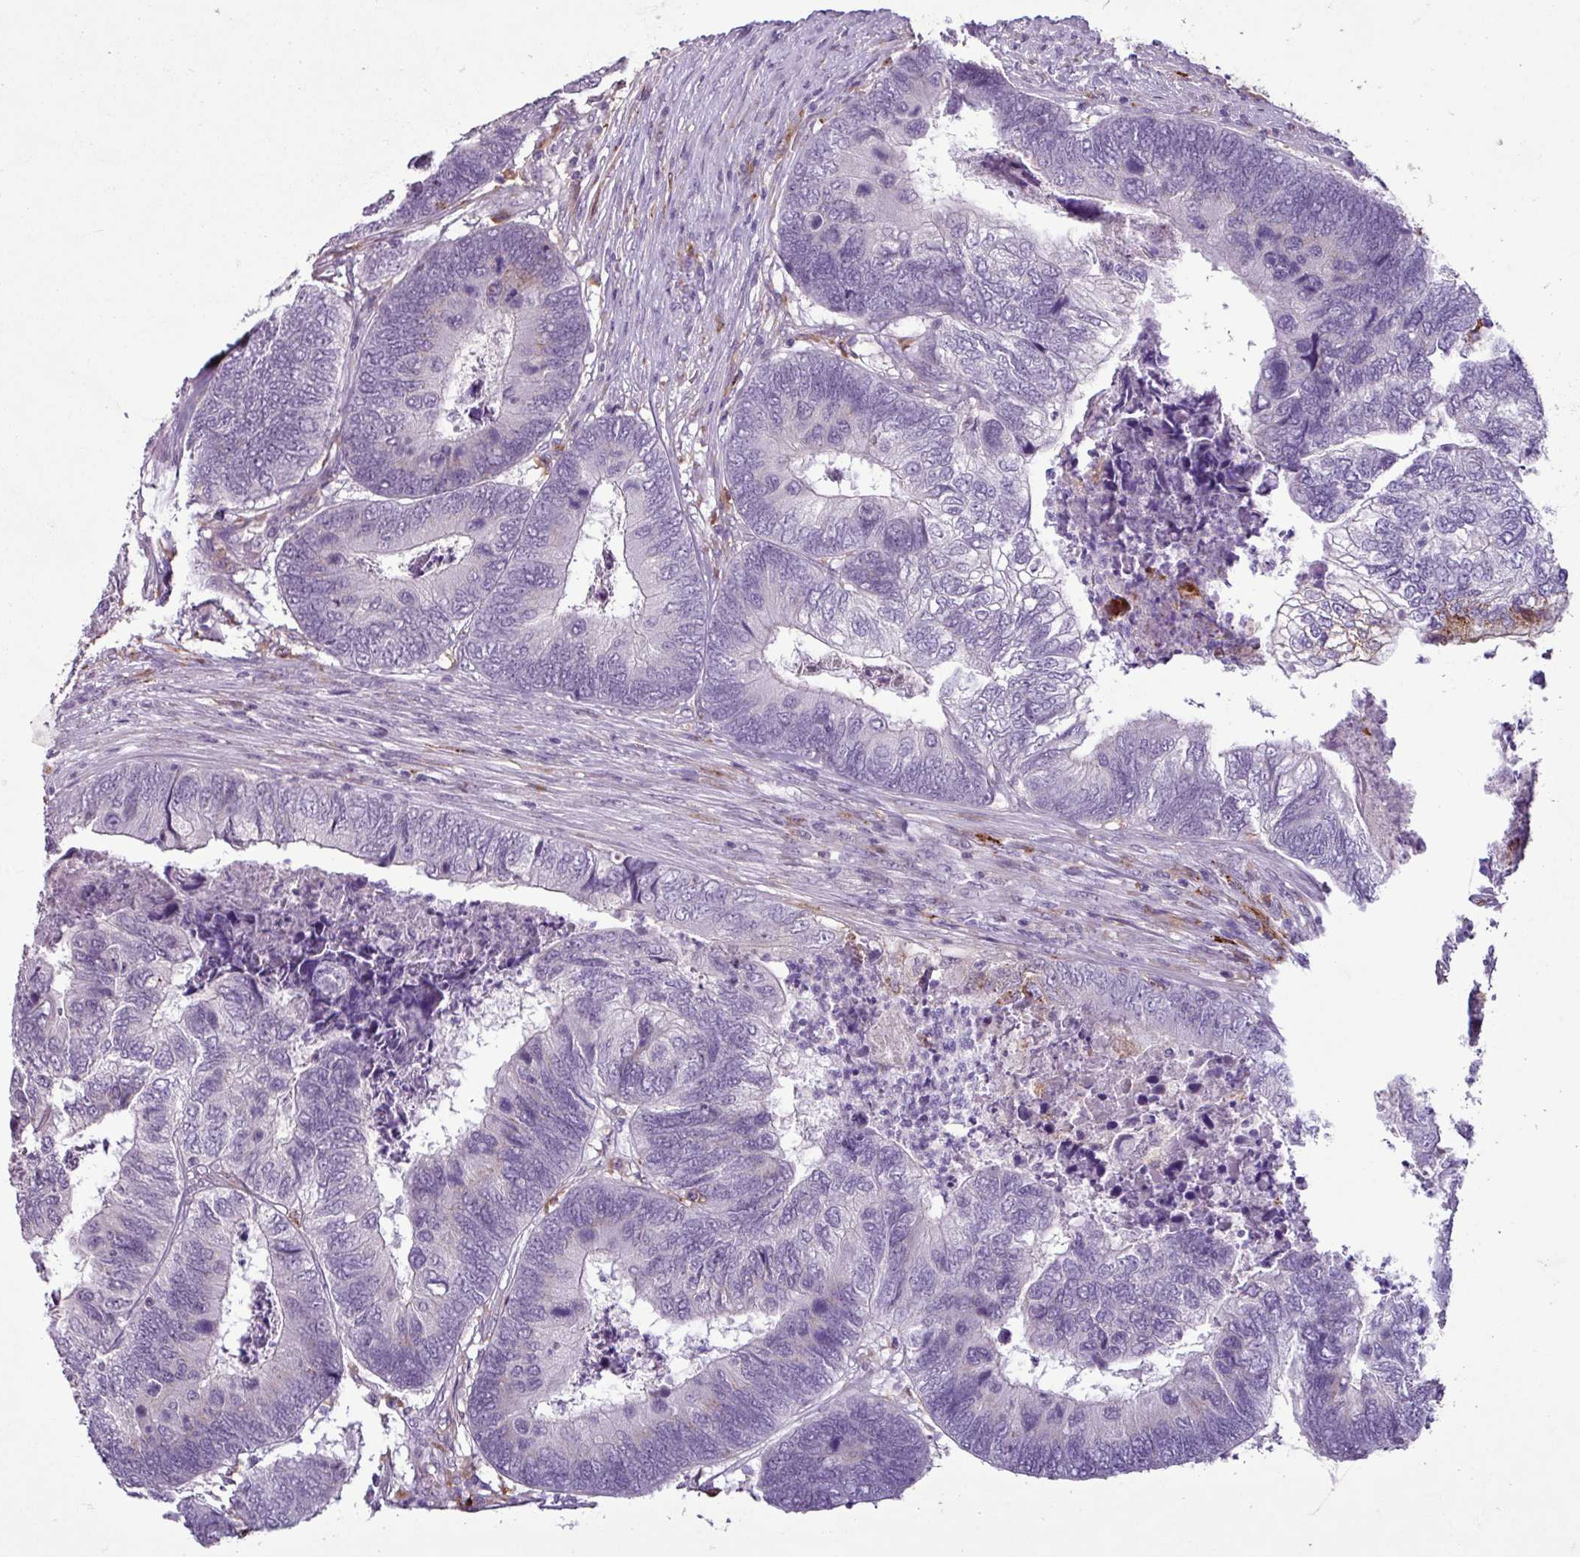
{"staining": {"intensity": "negative", "quantity": "none", "location": "none"}, "tissue": "colorectal cancer", "cell_type": "Tumor cells", "image_type": "cancer", "snomed": [{"axis": "morphology", "description": "Adenocarcinoma, NOS"}, {"axis": "topography", "description": "Colon"}], "caption": "Protein analysis of colorectal cancer exhibits no significant positivity in tumor cells.", "gene": "C9orf24", "patient": {"sex": "female", "age": 67}}